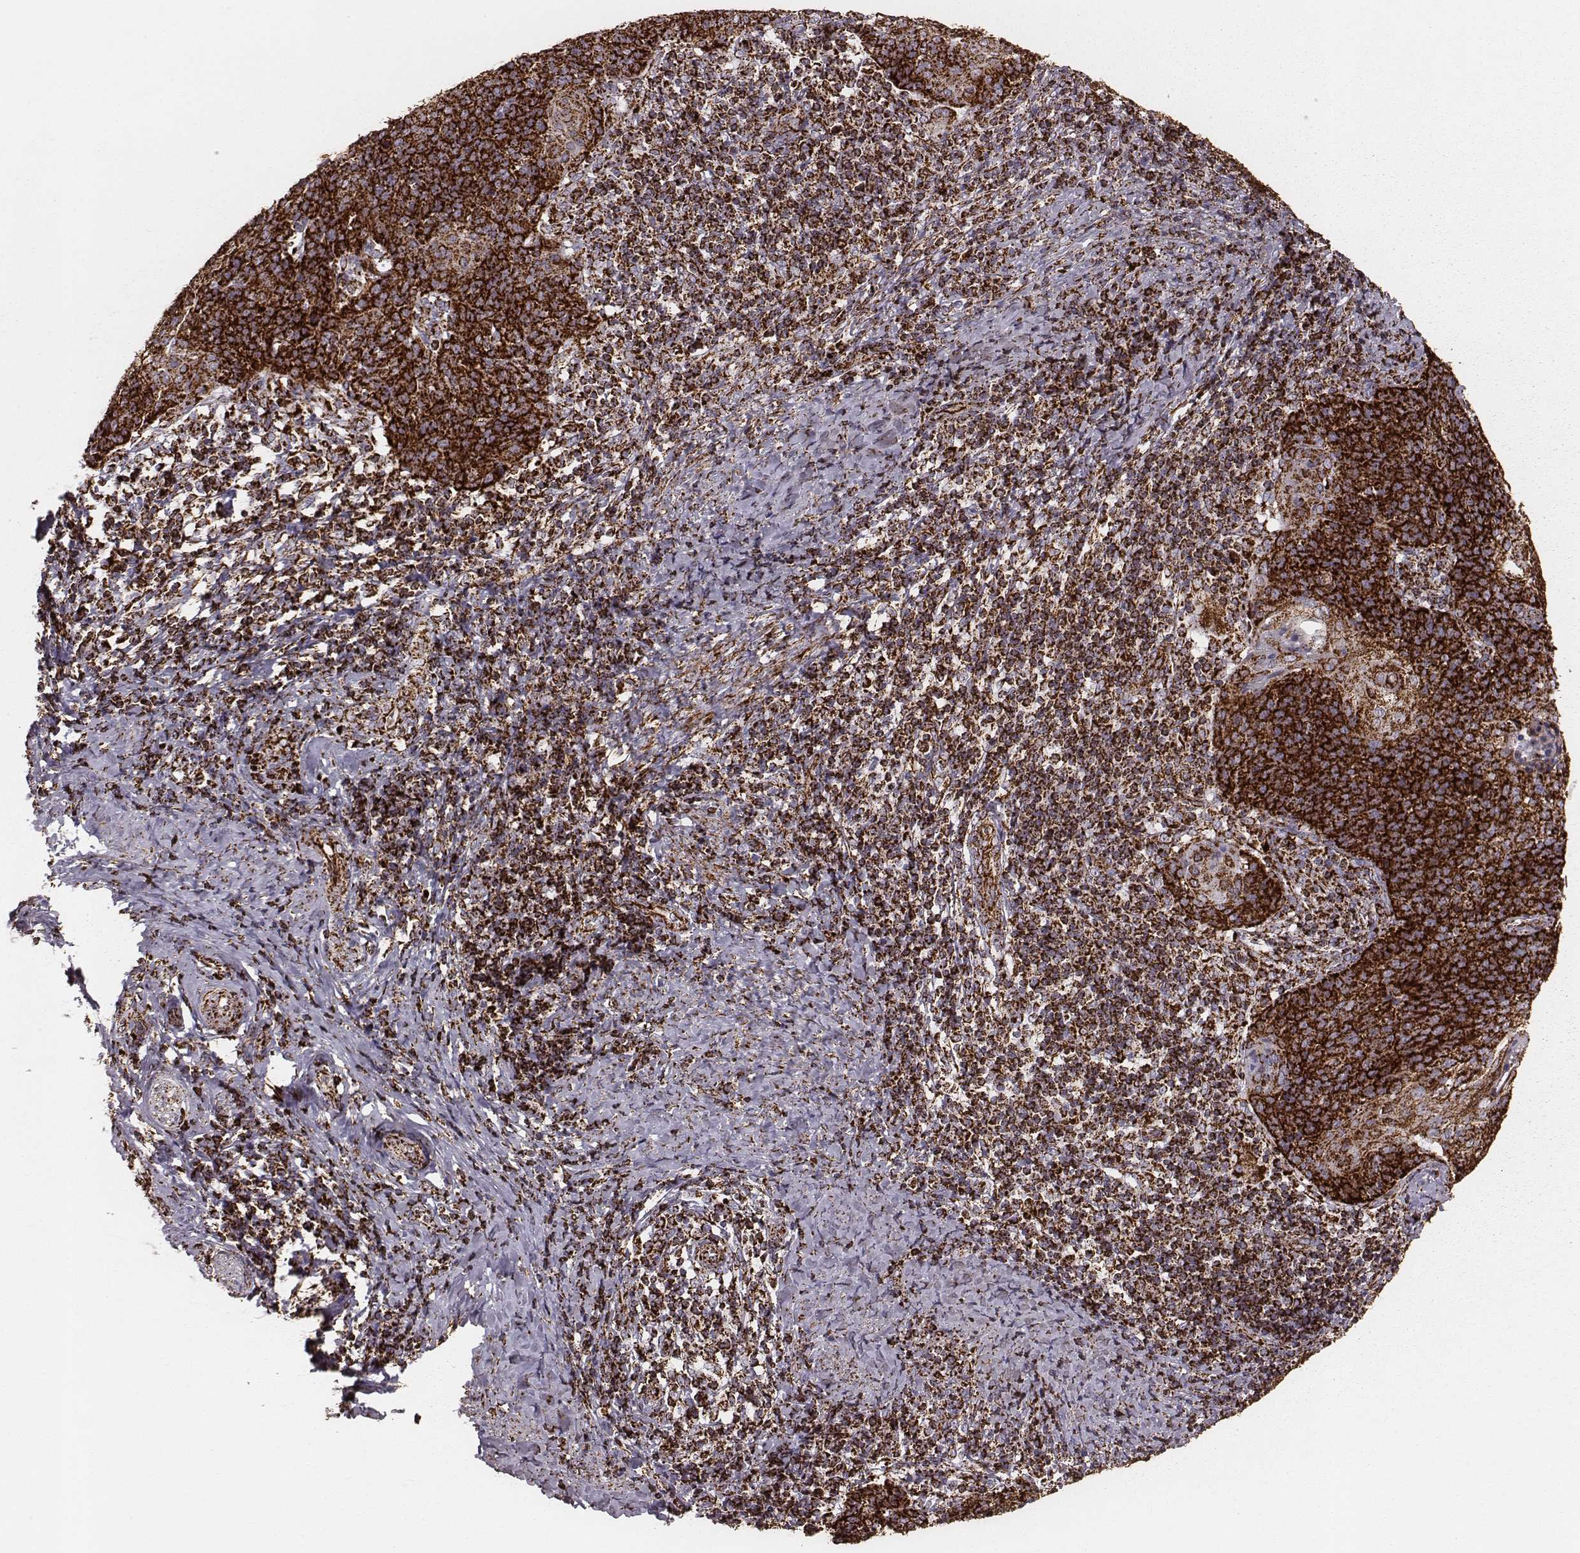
{"staining": {"intensity": "strong", "quantity": ">75%", "location": "cytoplasmic/membranous"}, "tissue": "cervical cancer", "cell_type": "Tumor cells", "image_type": "cancer", "snomed": [{"axis": "morphology", "description": "Normal tissue, NOS"}, {"axis": "morphology", "description": "Squamous cell carcinoma, NOS"}, {"axis": "topography", "description": "Cervix"}], "caption": "Squamous cell carcinoma (cervical) was stained to show a protein in brown. There is high levels of strong cytoplasmic/membranous positivity in approximately >75% of tumor cells.", "gene": "TUFM", "patient": {"sex": "female", "age": 39}}